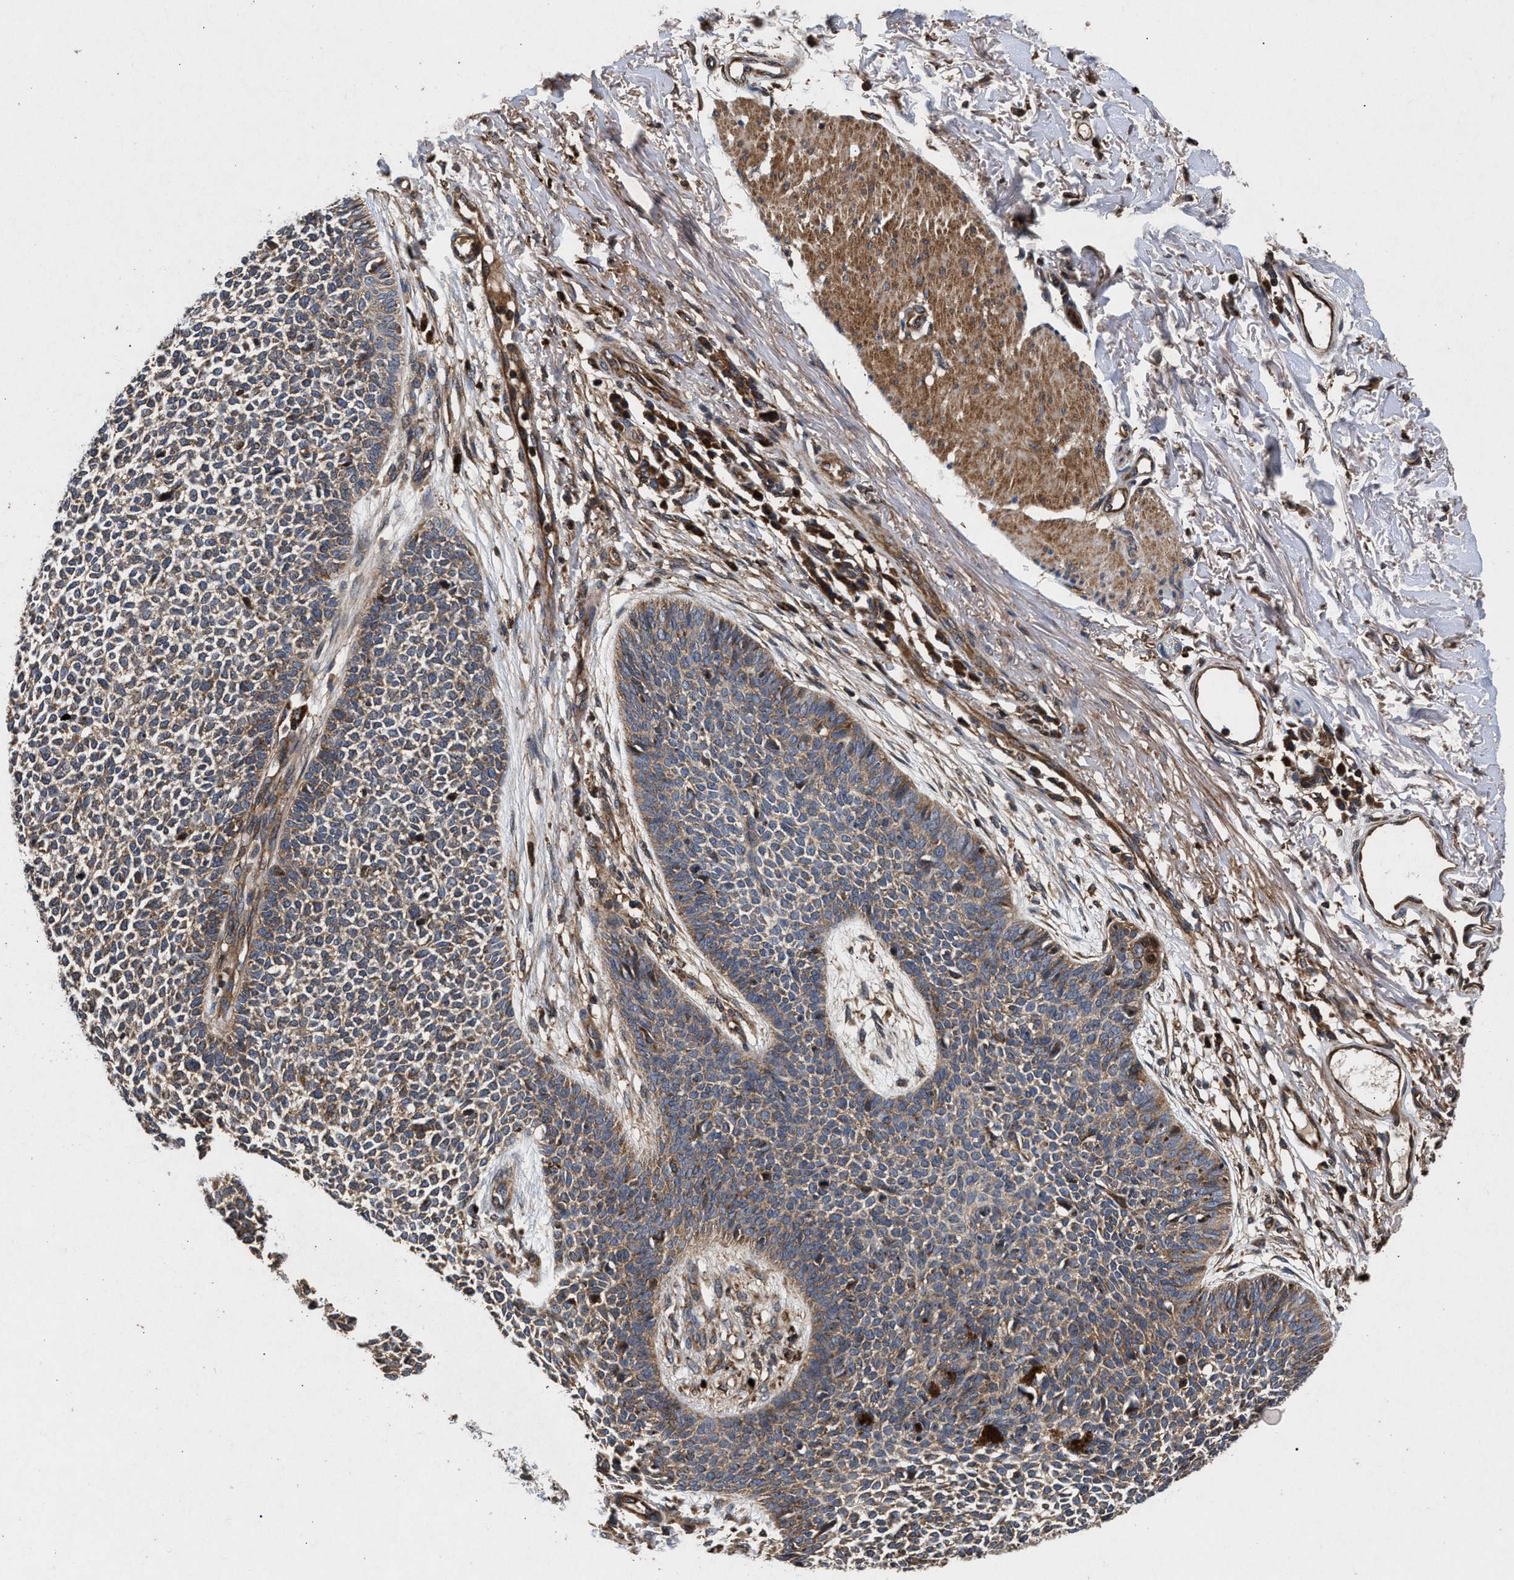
{"staining": {"intensity": "moderate", "quantity": ">75%", "location": "cytoplasmic/membranous"}, "tissue": "skin cancer", "cell_type": "Tumor cells", "image_type": "cancer", "snomed": [{"axis": "morphology", "description": "Basal cell carcinoma"}, {"axis": "topography", "description": "Skin"}], "caption": "Approximately >75% of tumor cells in skin cancer show moderate cytoplasmic/membranous protein expression as visualized by brown immunohistochemical staining.", "gene": "NFKB2", "patient": {"sex": "female", "age": 84}}